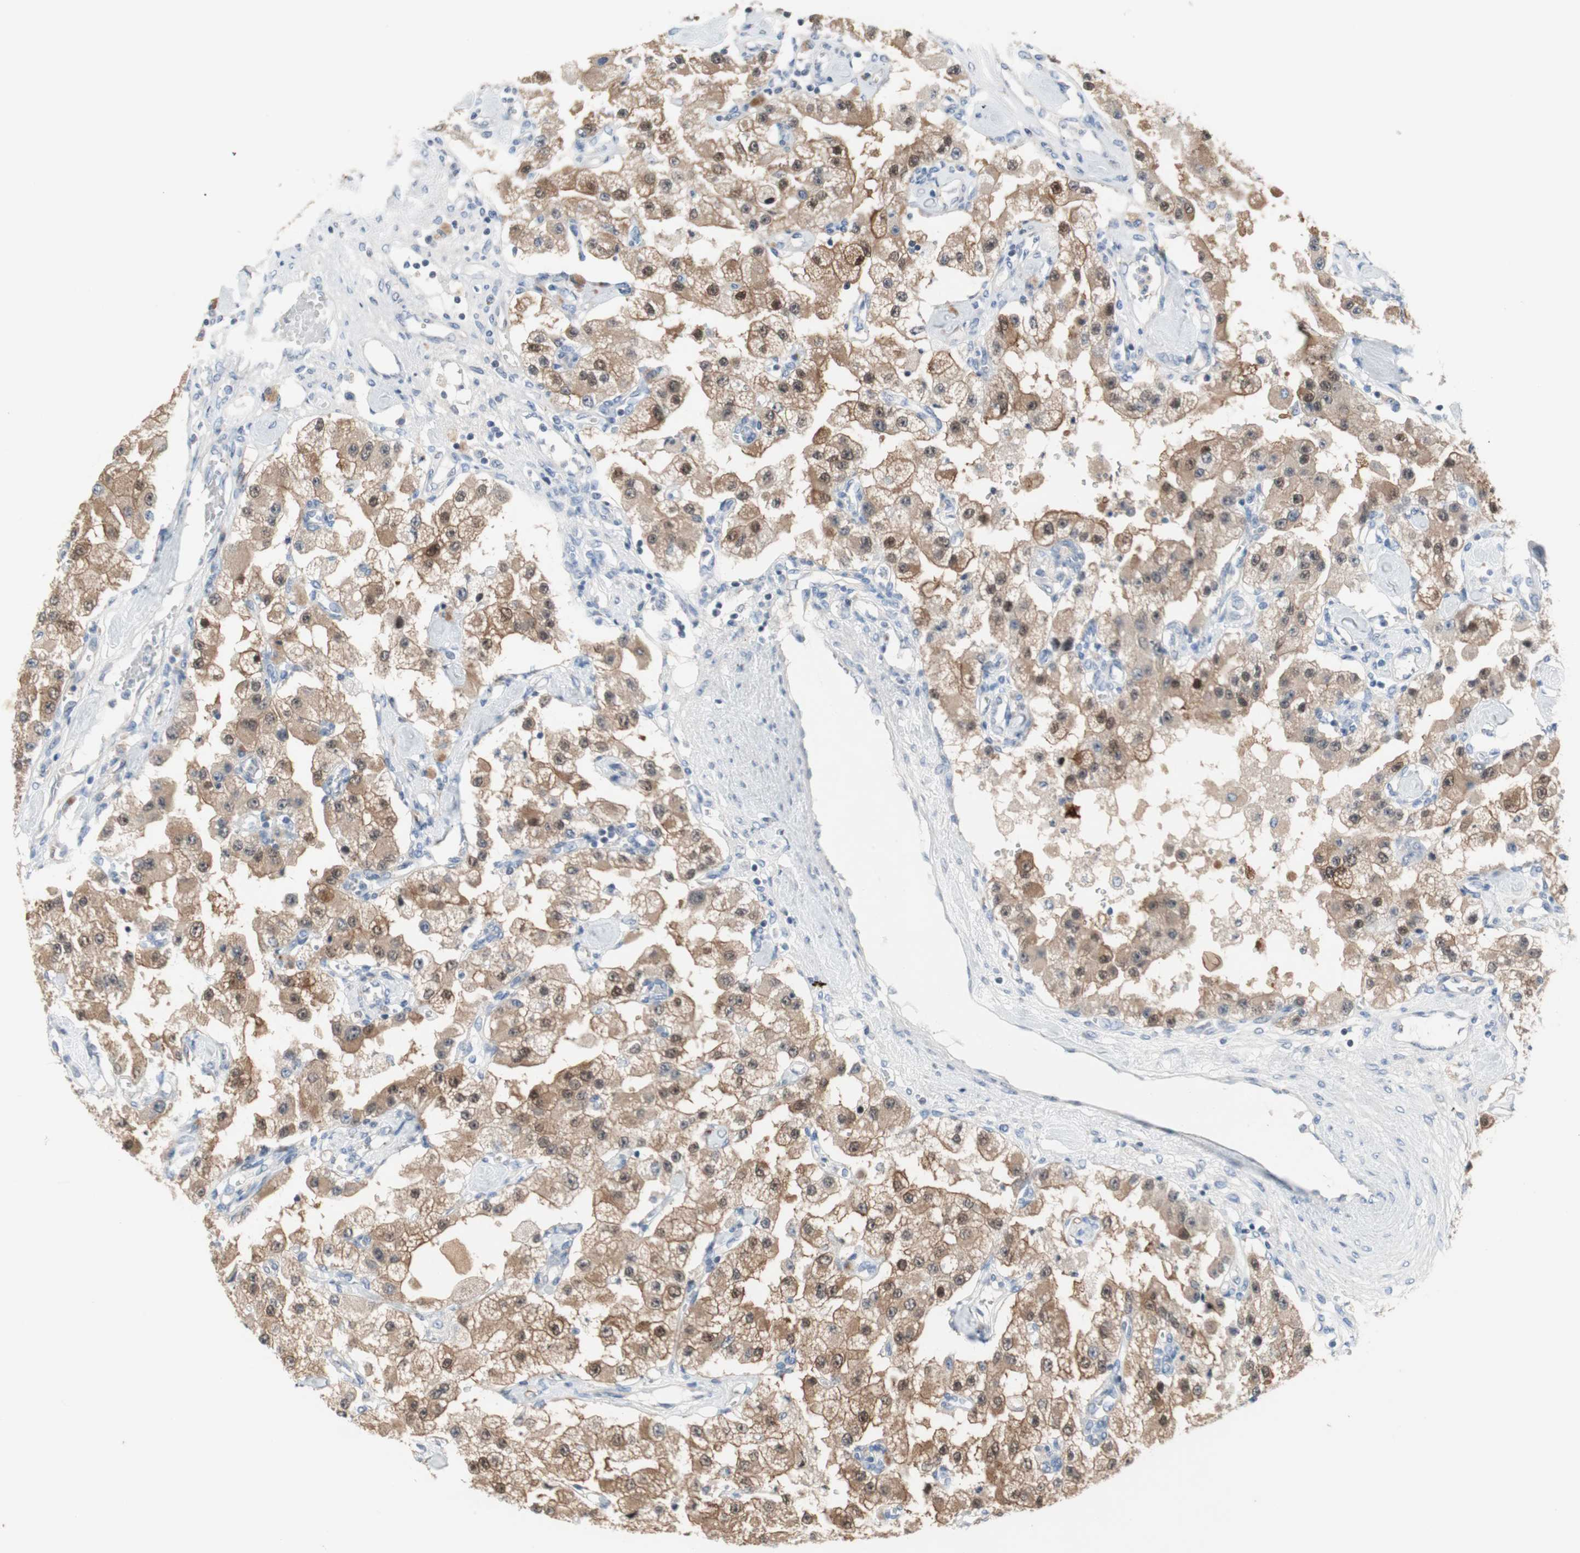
{"staining": {"intensity": "moderate", "quantity": ">75%", "location": "cytoplasmic/membranous,nuclear"}, "tissue": "carcinoid", "cell_type": "Tumor cells", "image_type": "cancer", "snomed": [{"axis": "morphology", "description": "Carcinoid, malignant, NOS"}, {"axis": "topography", "description": "Pancreas"}], "caption": "Protein staining of carcinoid tissue displays moderate cytoplasmic/membranous and nuclear expression in approximately >75% of tumor cells.", "gene": "PDZK1", "patient": {"sex": "male", "age": 41}}